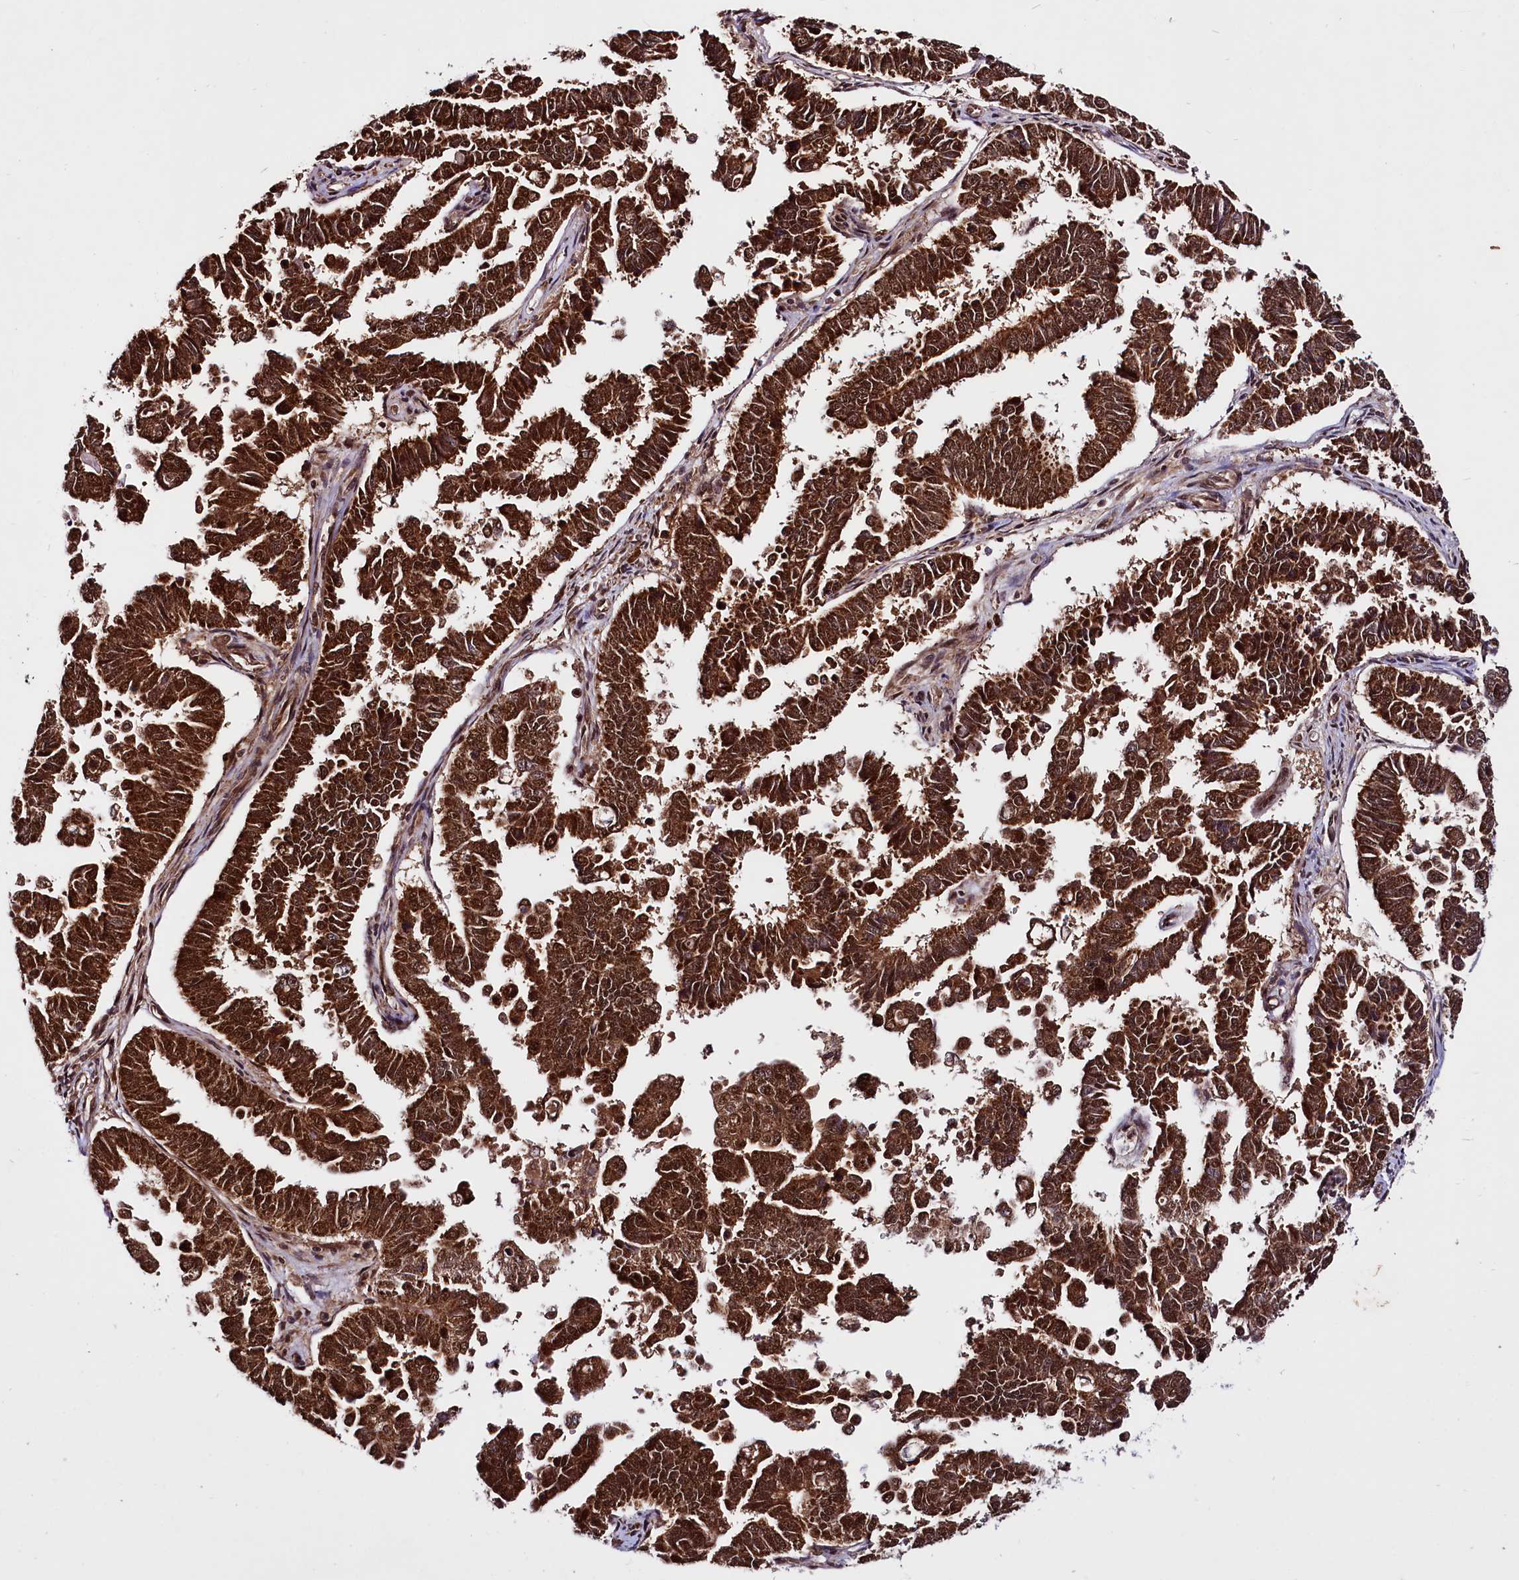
{"staining": {"intensity": "strong", "quantity": ">75%", "location": "cytoplasmic/membranous,nuclear"}, "tissue": "endometrial cancer", "cell_type": "Tumor cells", "image_type": "cancer", "snomed": [{"axis": "morphology", "description": "Adenocarcinoma, NOS"}, {"axis": "topography", "description": "Endometrium"}], "caption": "Endometrial cancer (adenocarcinoma) stained with a protein marker reveals strong staining in tumor cells.", "gene": "UBE3A", "patient": {"sex": "female", "age": 75}}